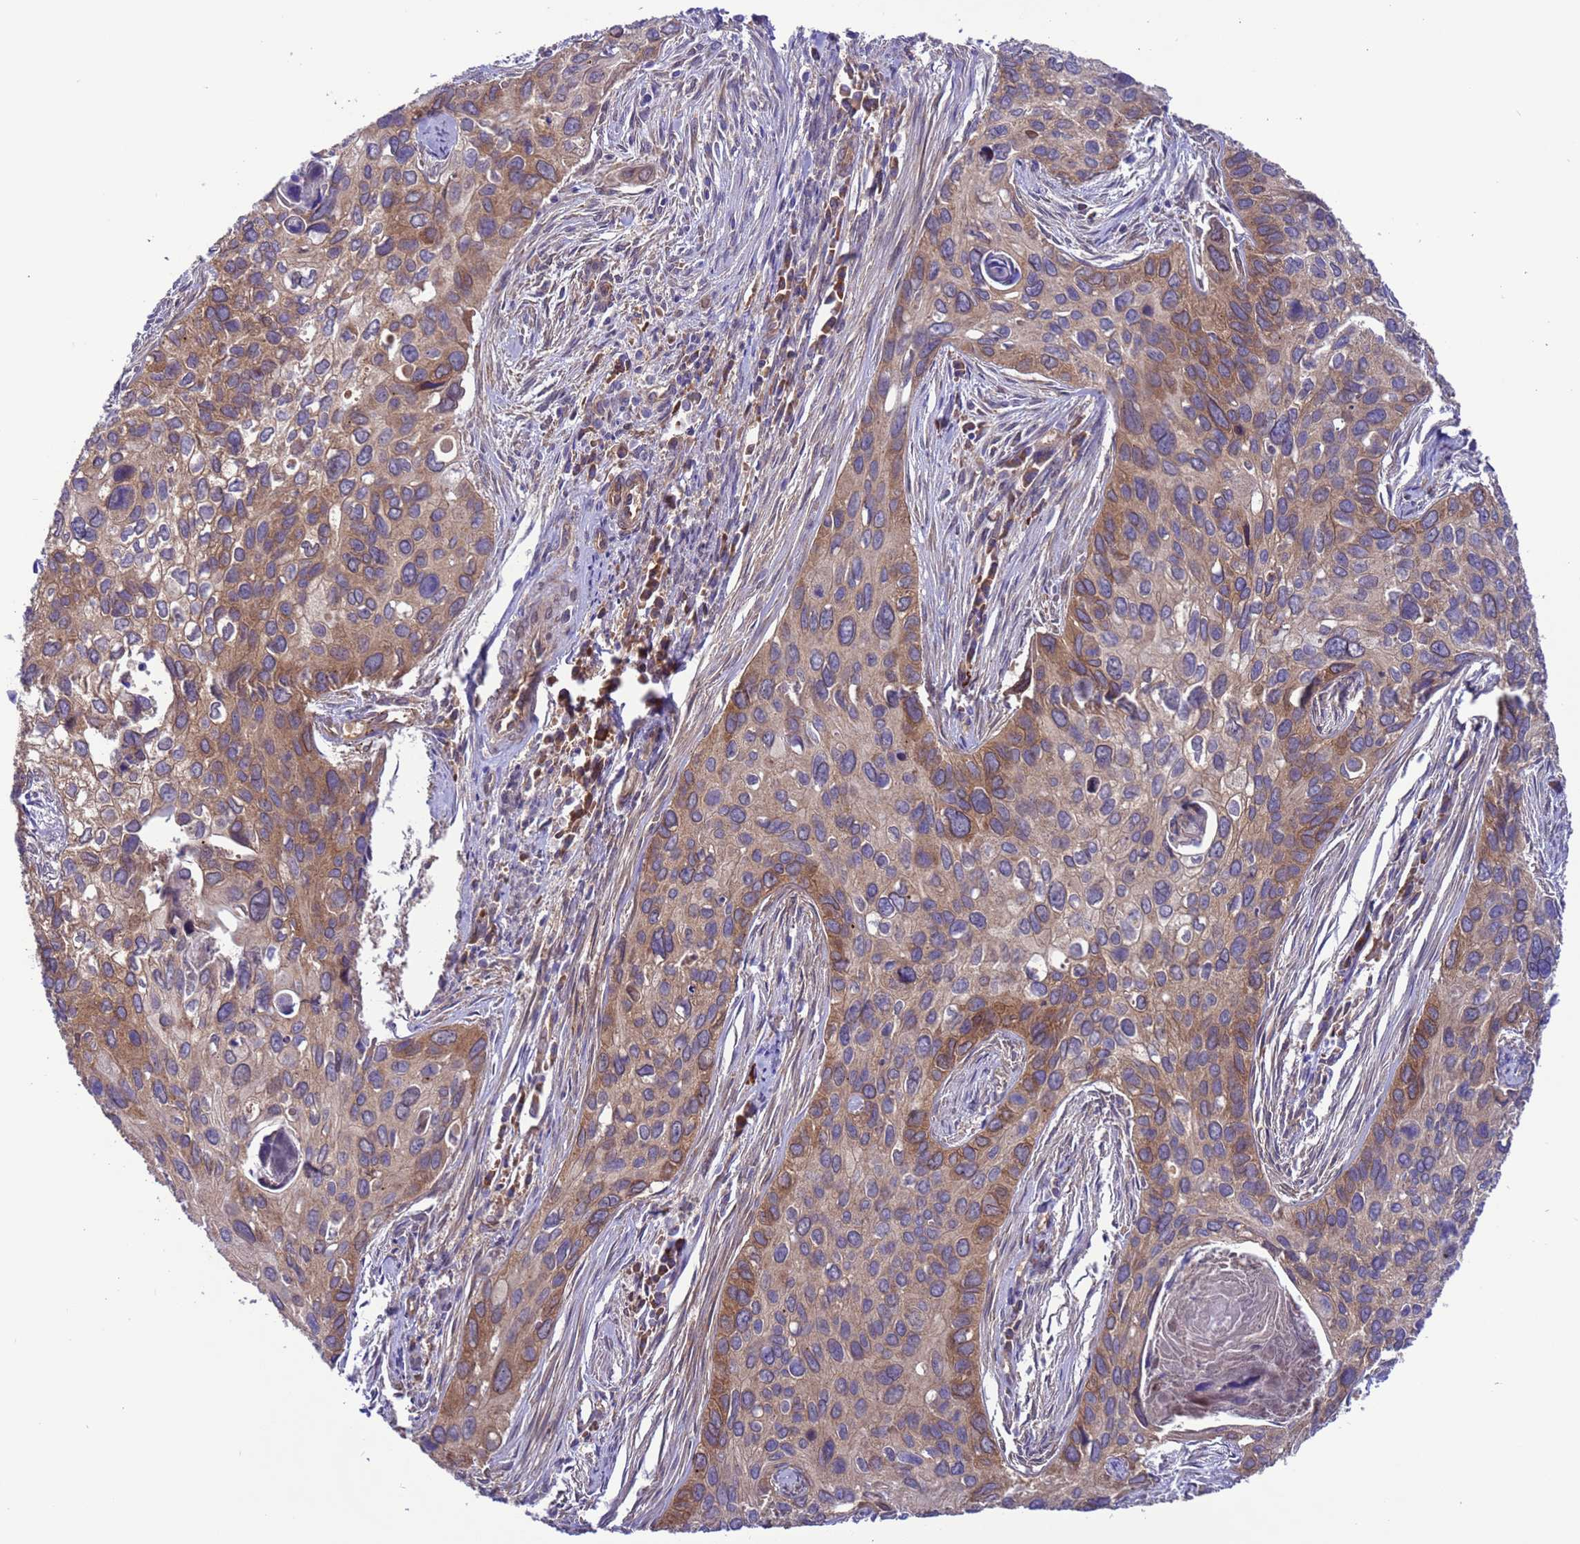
{"staining": {"intensity": "moderate", "quantity": ">75%", "location": "cytoplasmic/membranous"}, "tissue": "cervical cancer", "cell_type": "Tumor cells", "image_type": "cancer", "snomed": [{"axis": "morphology", "description": "Squamous cell carcinoma, NOS"}, {"axis": "topography", "description": "Cervix"}], "caption": "Protein staining of cervical cancer (squamous cell carcinoma) tissue displays moderate cytoplasmic/membranous staining in about >75% of tumor cells.", "gene": "ARHGAP12", "patient": {"sex": "female", "age": 55}}